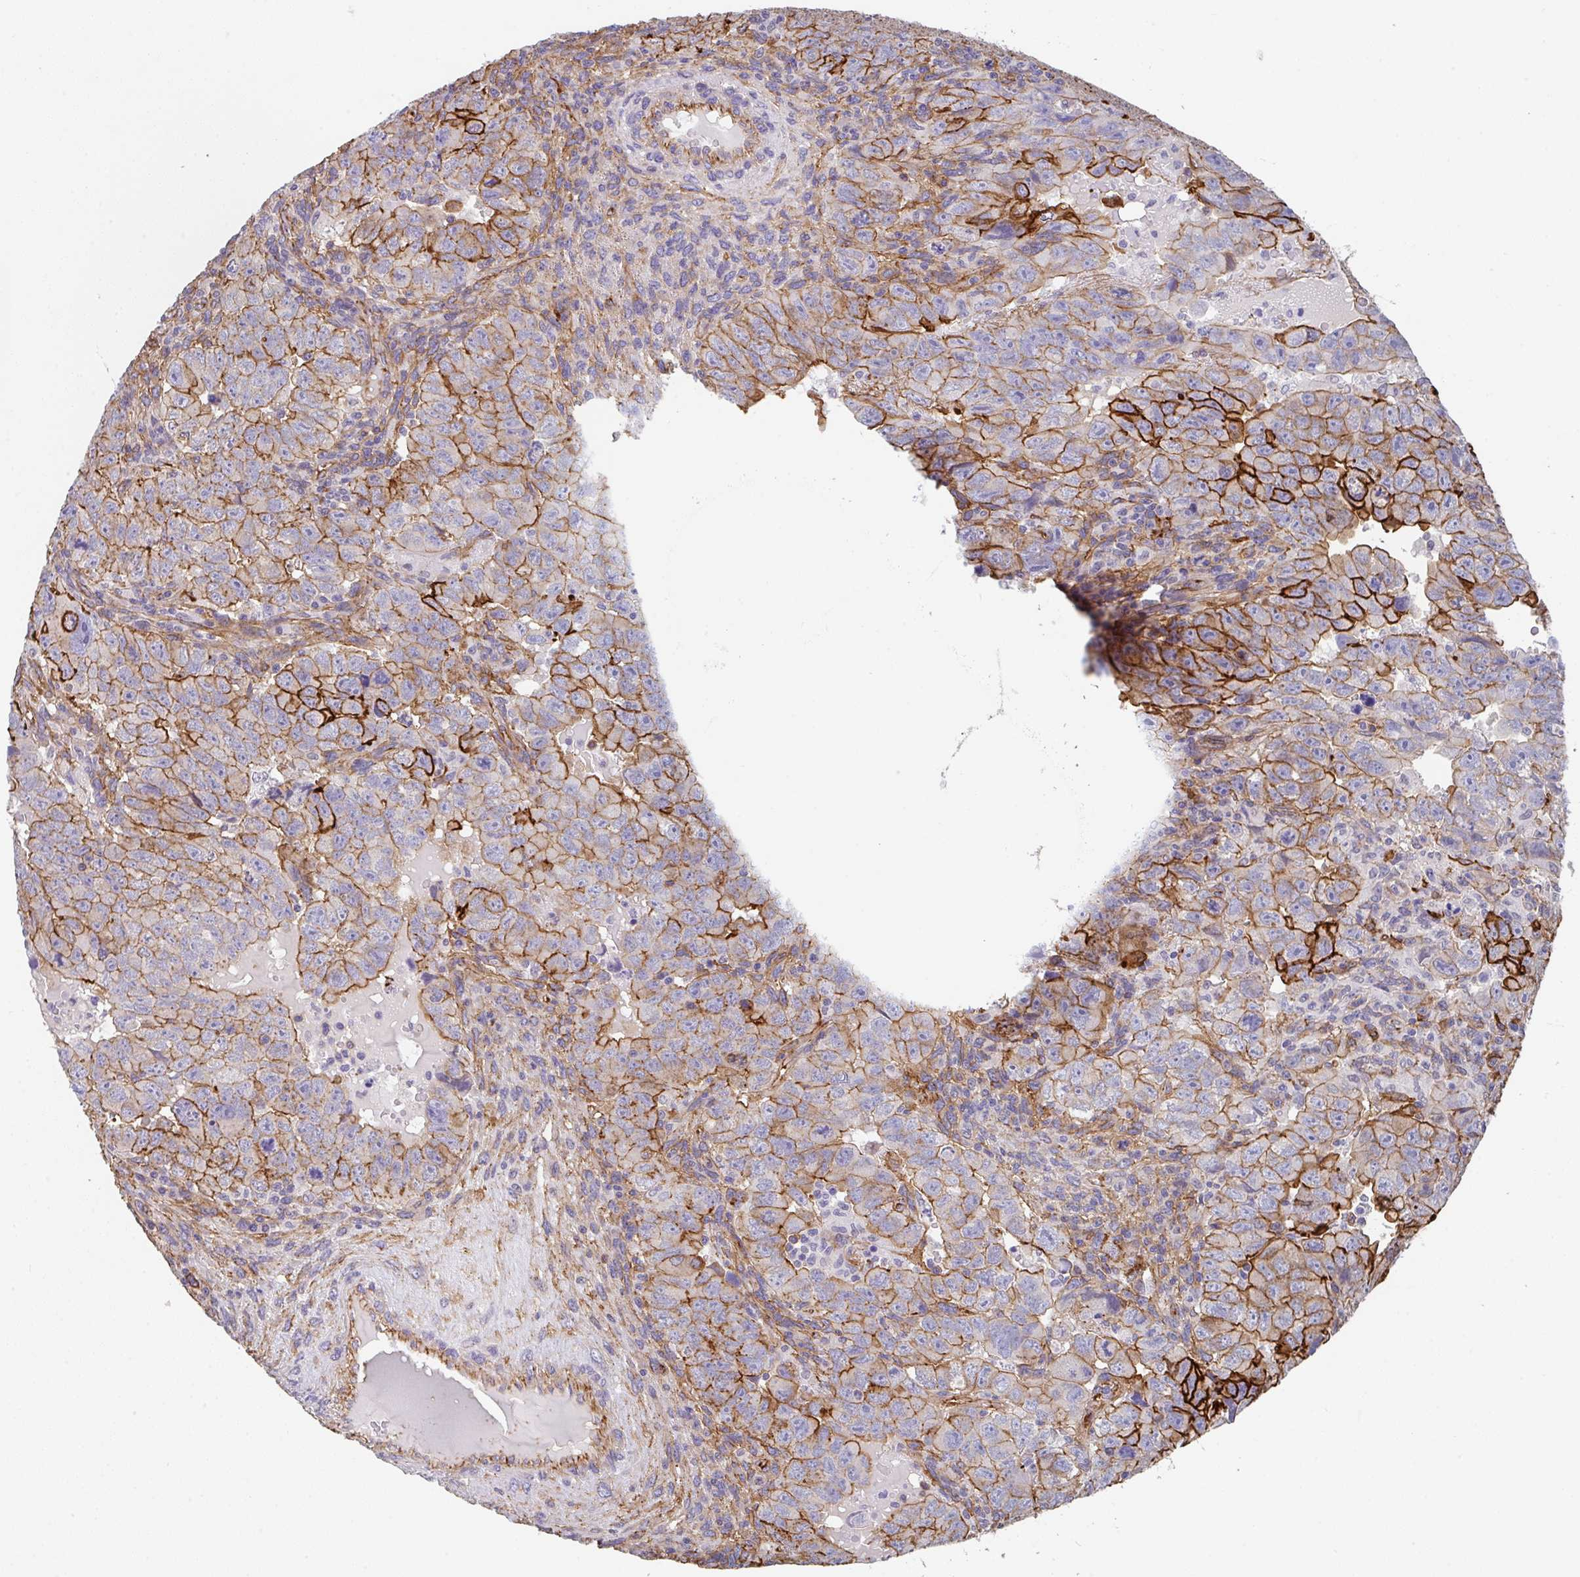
{"staining": {"intensity": "strong", "quantity": "25%-75%", "location": "cytoplasmic/membranous"}, "tissue": "testis cancer", "cell_type": "Tumor cells", "image_type": "cancer", "snomed": [{"axis": "morphology", "description": "Carcinoma, Embryonal, NOS"}, {"axis": "topography", "description": "Testis"}], "caption": "Brown immunohistochemical staining in testis cancer reveals strong cytoplasmic/membranous positivity in approximately 25%-75% of tumor cells.", "gene": "DBN1", "patient": {"sex": "male", "age": 24}}